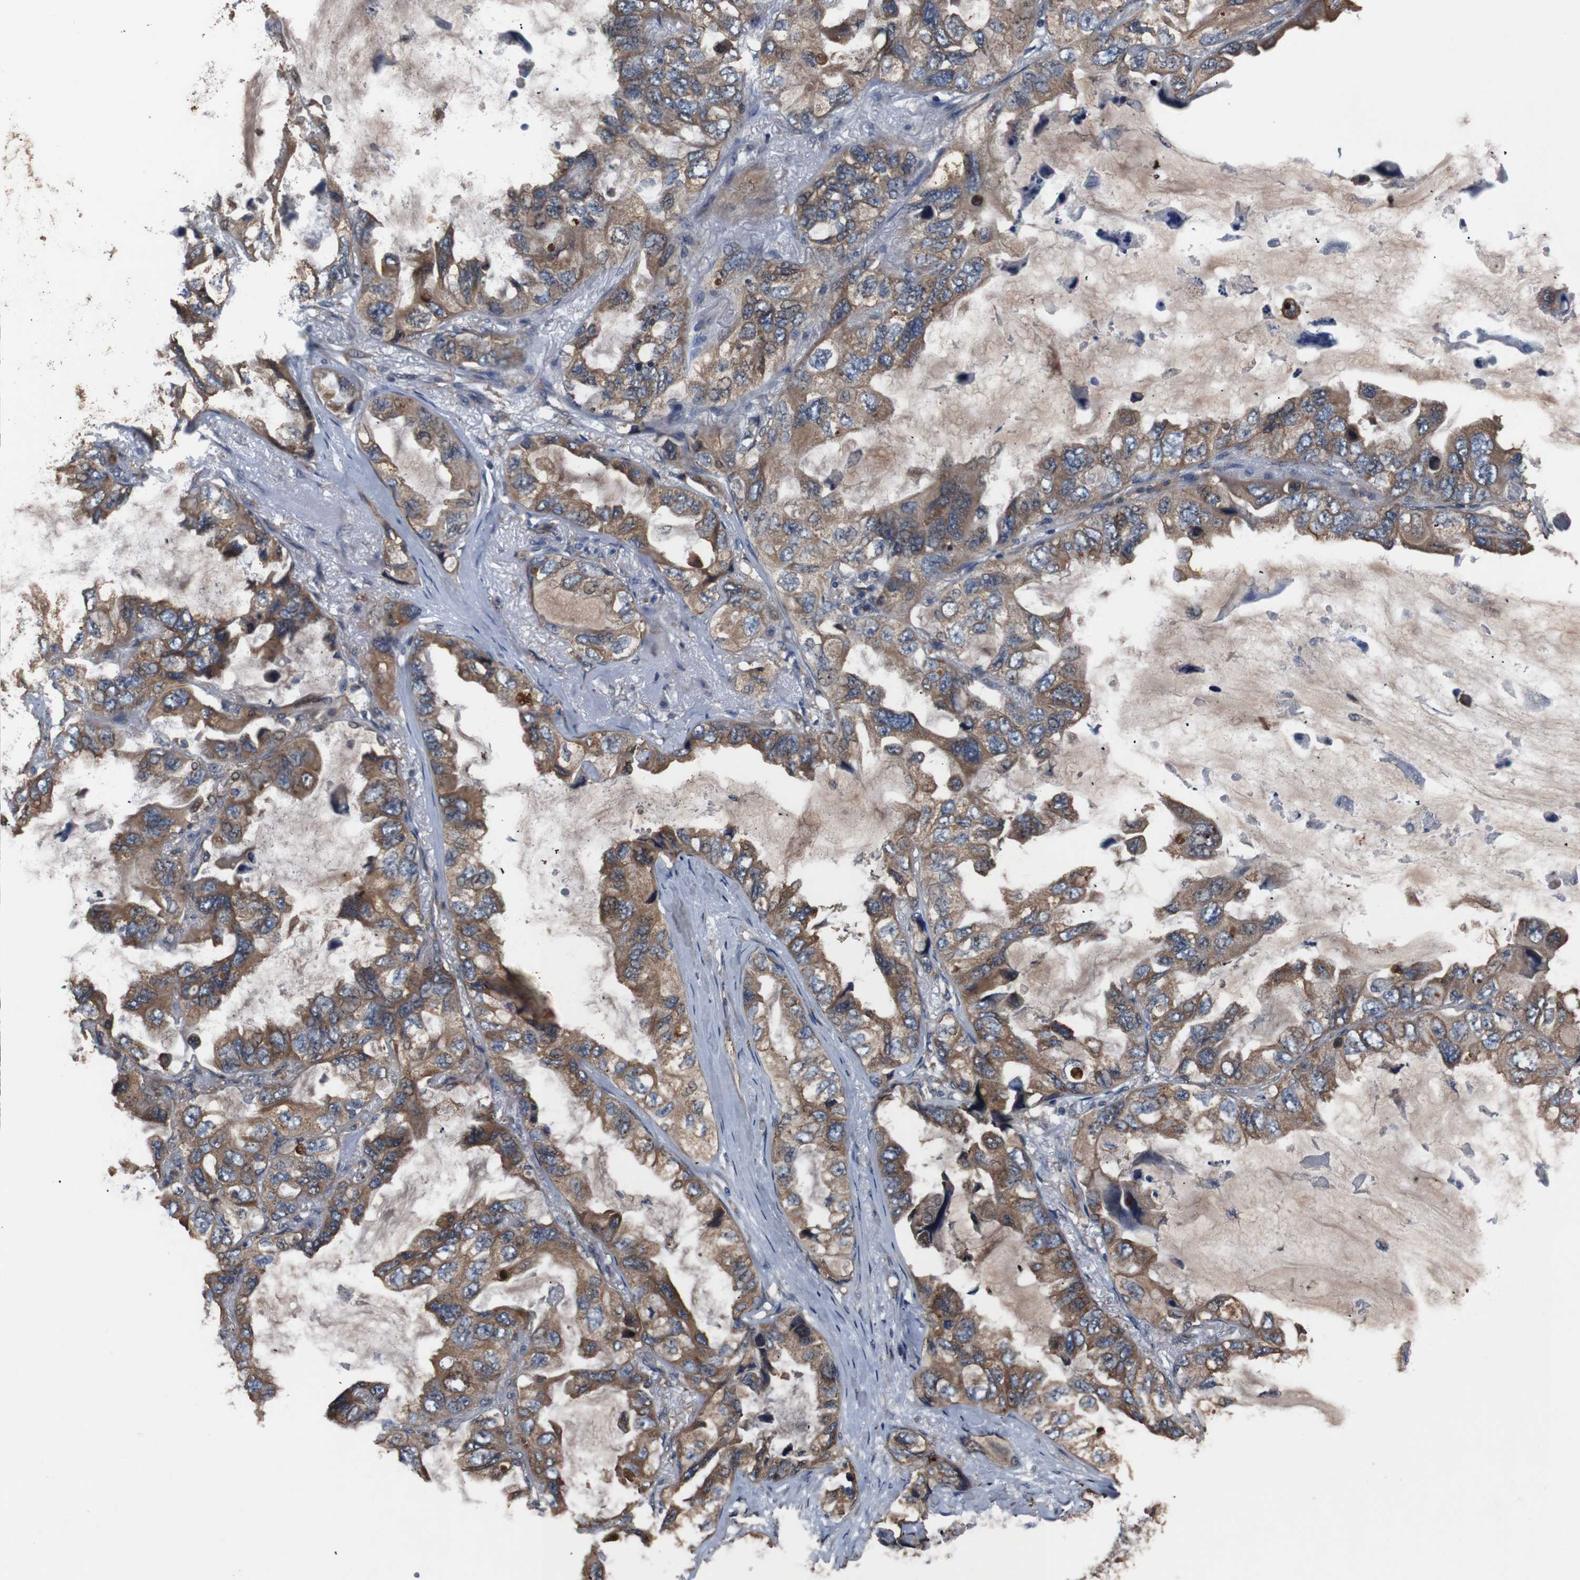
{"staining": {"intensity": "moderate", "quantity": ">75%", "location": "cytoplasmic/membranous"}, "tissue": "lung cancer", "cell_type": "Tumor cells", "image_type": "cancer", "snomed": [{"axis": "morphology", "description": "Squamous cell carcinoma, NOS"}, {"axis": "topography", "description": "Lung"}], "caption": "Lung cancer (squamous cell carcinoma) stained for a protein displays moderate cytoplasmic/membranous positivity in tumor cells.", "gene": "SIGMAR1", "patient": {"sex": "female", "age": 73}}